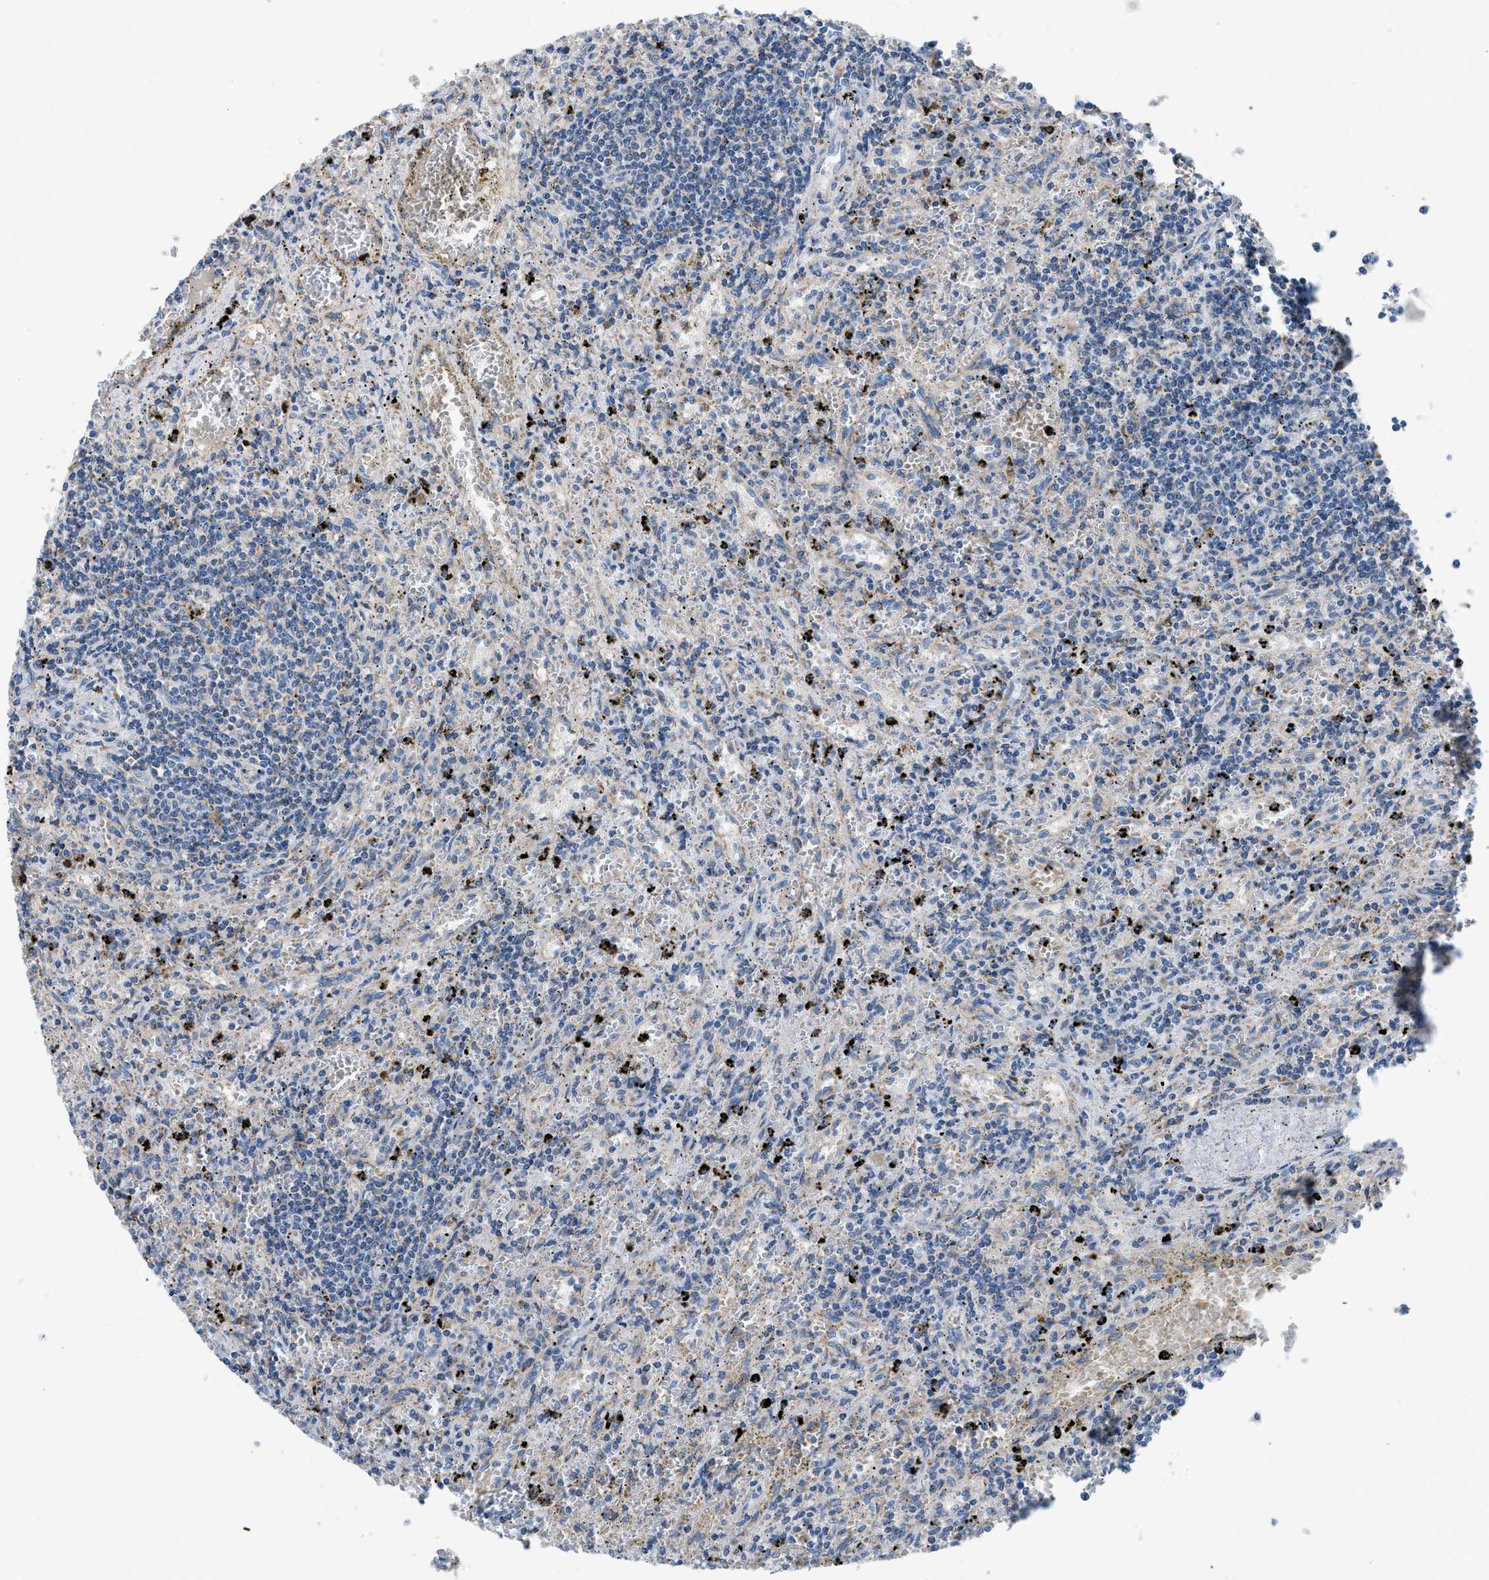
{"staining": {"intensity": "weak", "quantity": "<25%", "location": "cytoplasmic/membranous"}, "tissue": "lymphoma", "cell_type": "Tumor cells", "image_type": "cancer", "snomed": [{"axis": "morphology", "description": "Malignant lymphoma, non-Hodgkin's type, Low grade"}, {"axis": "topography", "description": "Spleen"}], "caption": "An immunohistochemistry micrograph of low-grade malignant lymphoma, non-Hodgkin's type is shown. There is no staining in tumor cells of low-grade malignant lymphoma, non-Hodgkin's type.", "gene": "SLC25A13", "patient": {"sex": "male", "age": 76}}